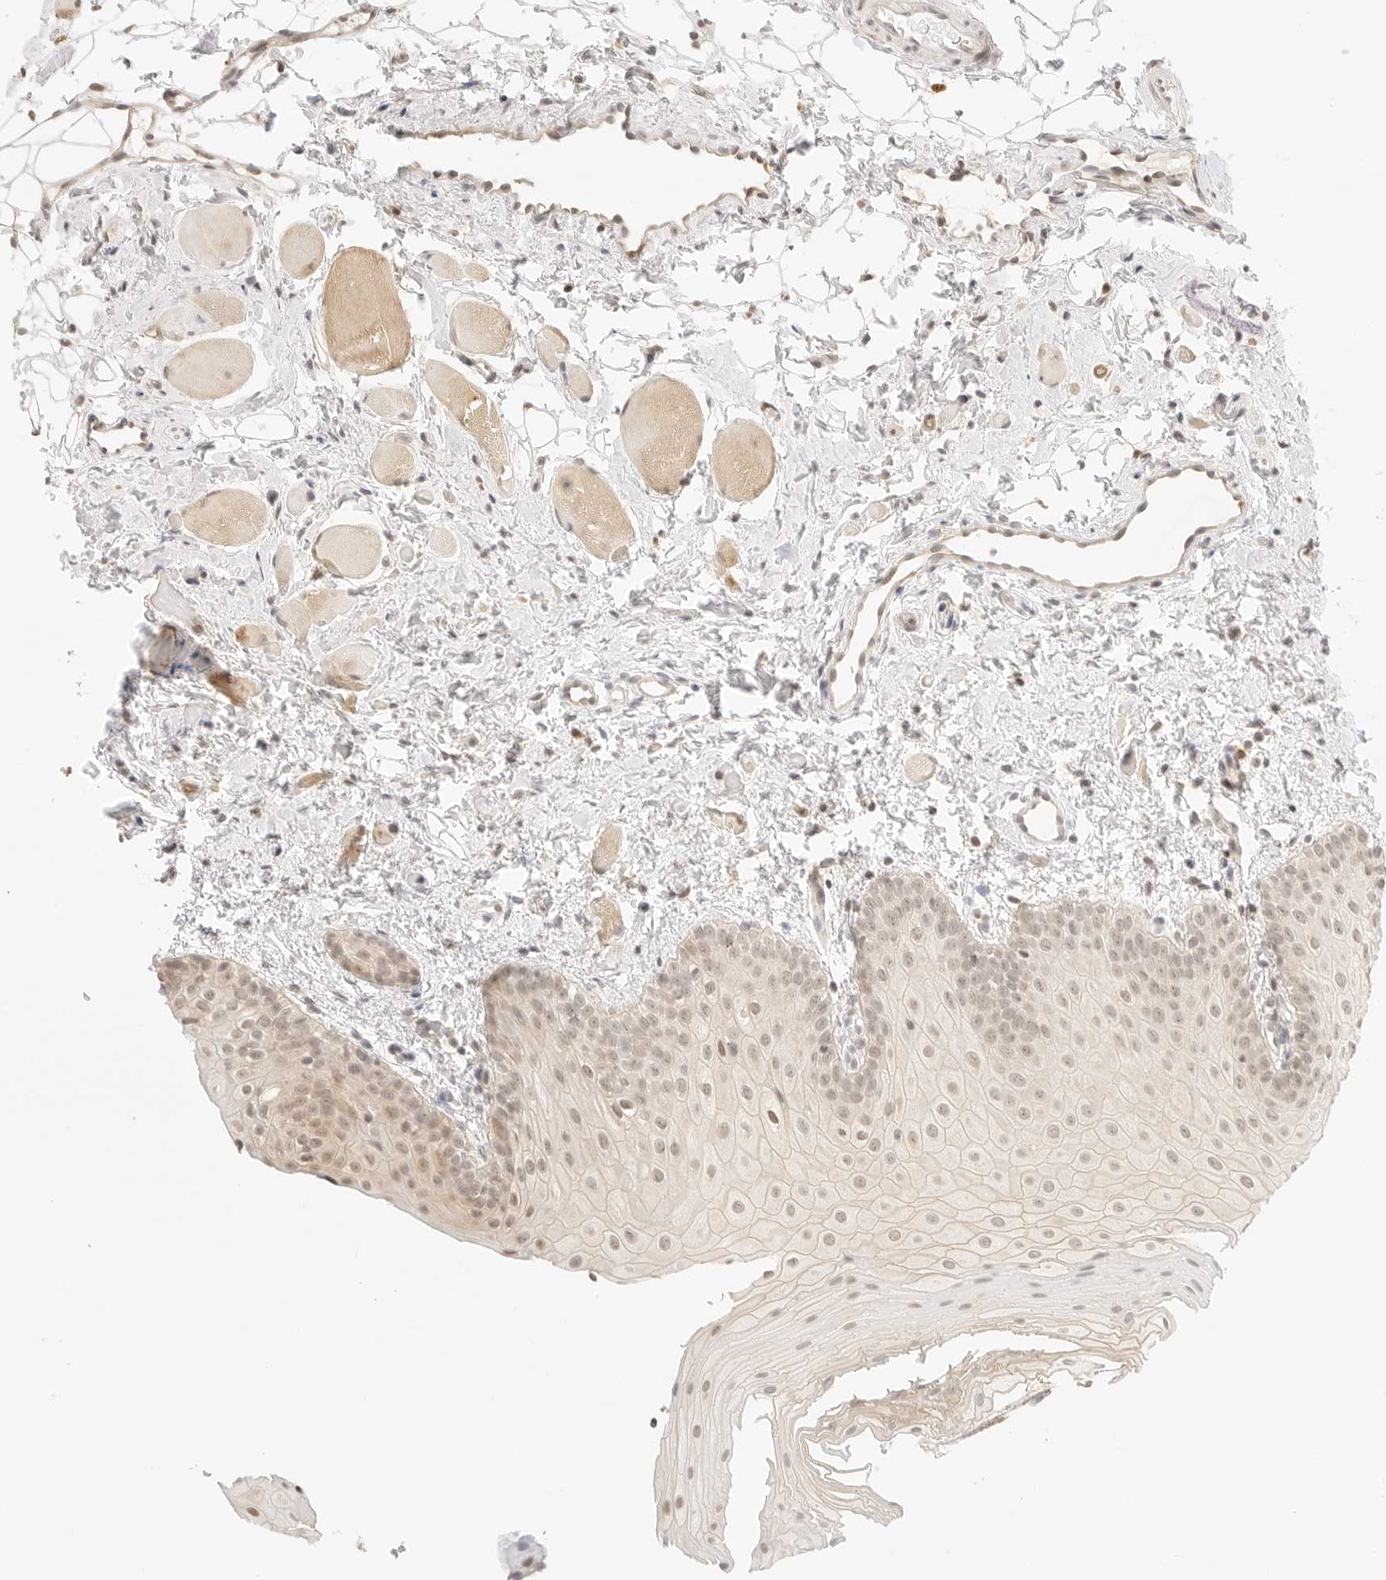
{"staining": {"intensity": "weak", "quantity": ">75%", "location": "cytoplasmic/membranous,nuclear"}, "tissue": "oral mucosa", "cell_type": "Squamous epithelial cells", "image_type": "normal", "snomed": [{"axis": "morphology", "description": "Normal tissue, NOS"}, {"axis": "topography", "description": "Oral tissue"}], "caption": "Human oral mucosa stained with a brown dye demonstrates weak cytoplasmic/membranous,nuclear positive expression in about >75% of squamous epithelial cells.", "gene": "SEPTIN4", "patient": {"sex": "male", "age": 28}}